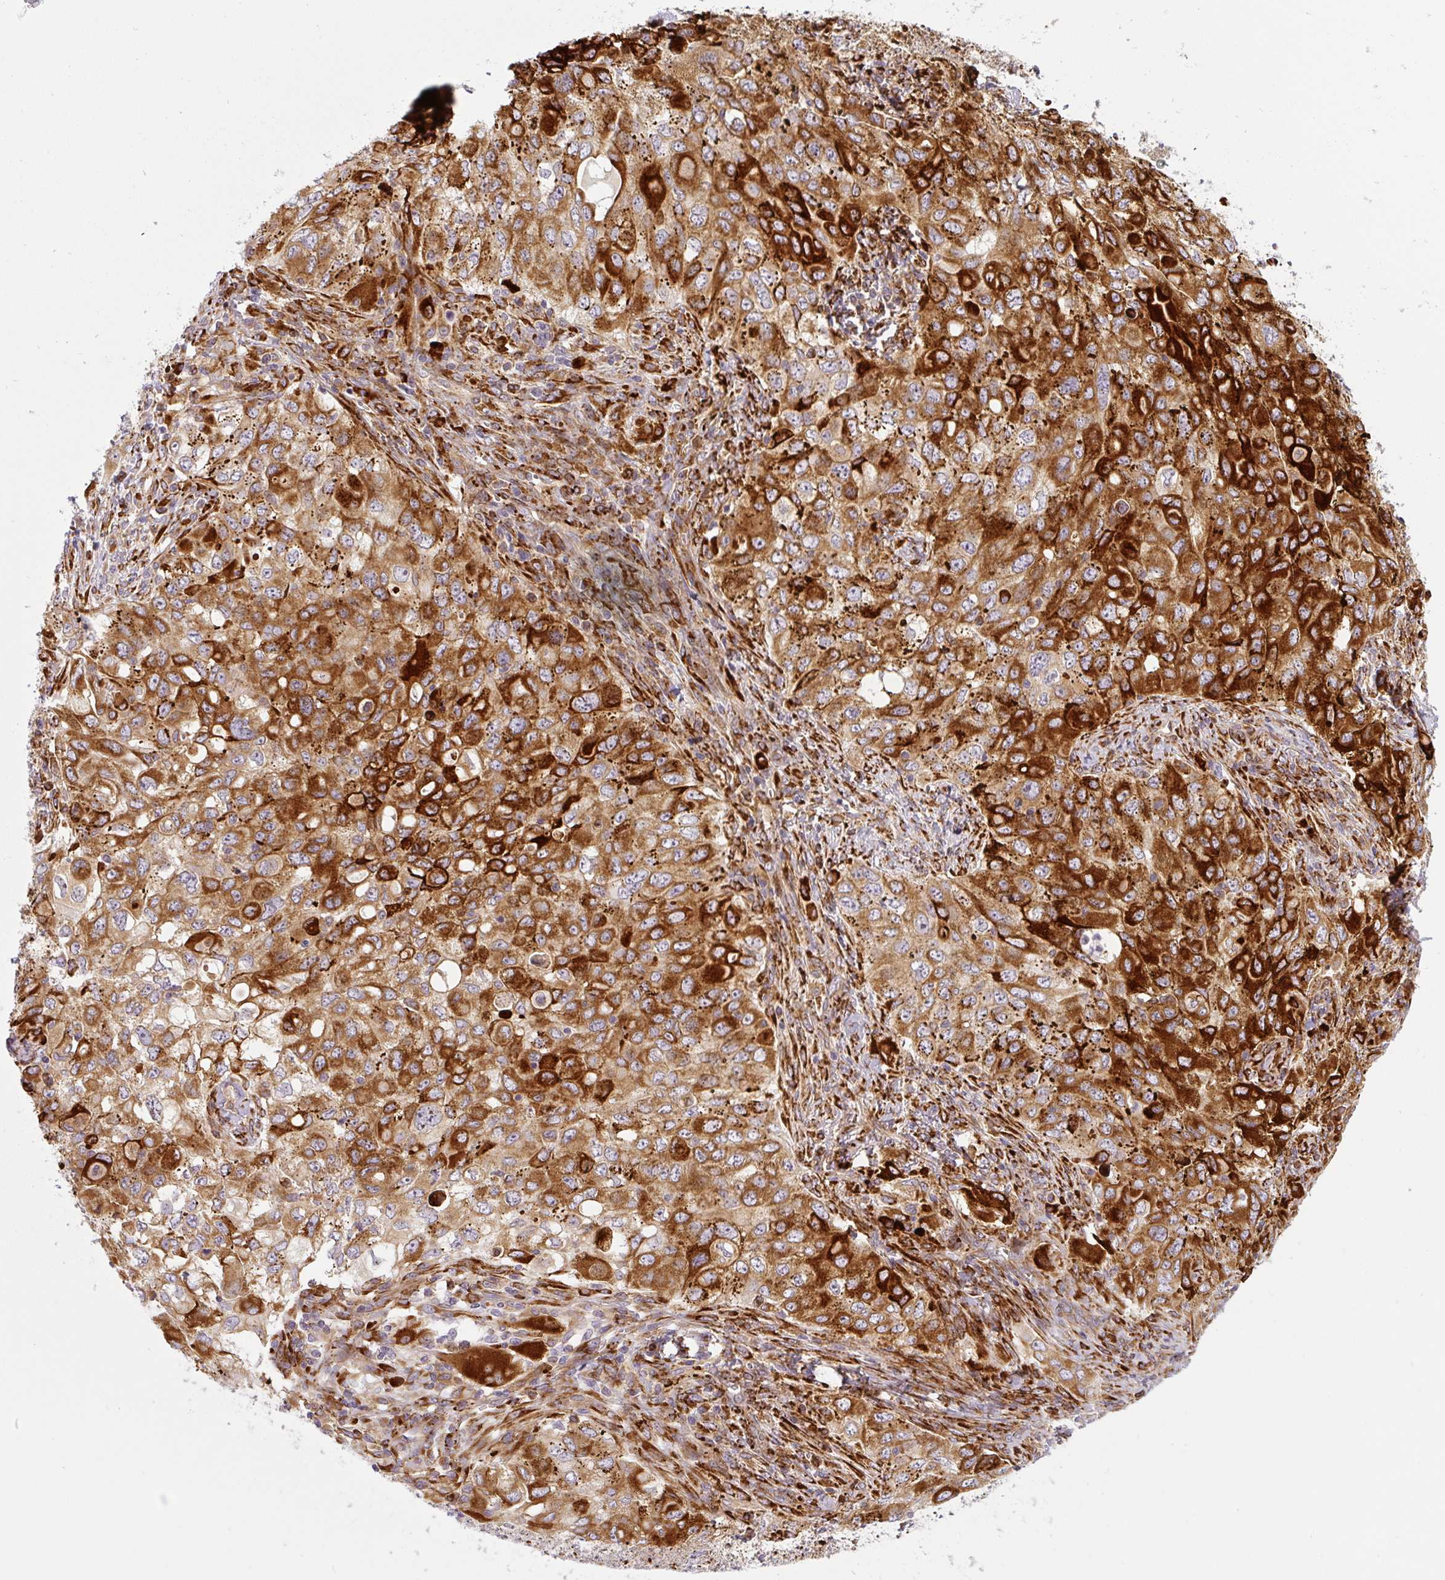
{"staining": {"intensity": "strong", "quantity": ">75%", "location": "cytoplasmic/membranous"}, "tissue": "lung cancer", "cell_type": "Tumor cells", "image_type": "cancer", "snomed": [{"axis": "morphology", "description": "Adenocarcinoma, NOS"}, {"axis": "morphology", "description": "Adenocarcinoma, metastatic, NOS"}, {"axis": "topography", "description": "Lymph node"}, {"axis": "topography", "description": "Lung"}], "caption": "Tumor cells demonstrate strong cytoplasmic/membranous positivity in about >75% of cells in metastatic adenocarcinoma (lung). (Brightfield microscopy of DAB IHC at high magnification).", "gene": "DISP3", "patient": {"sex": "female", "age": 42}}